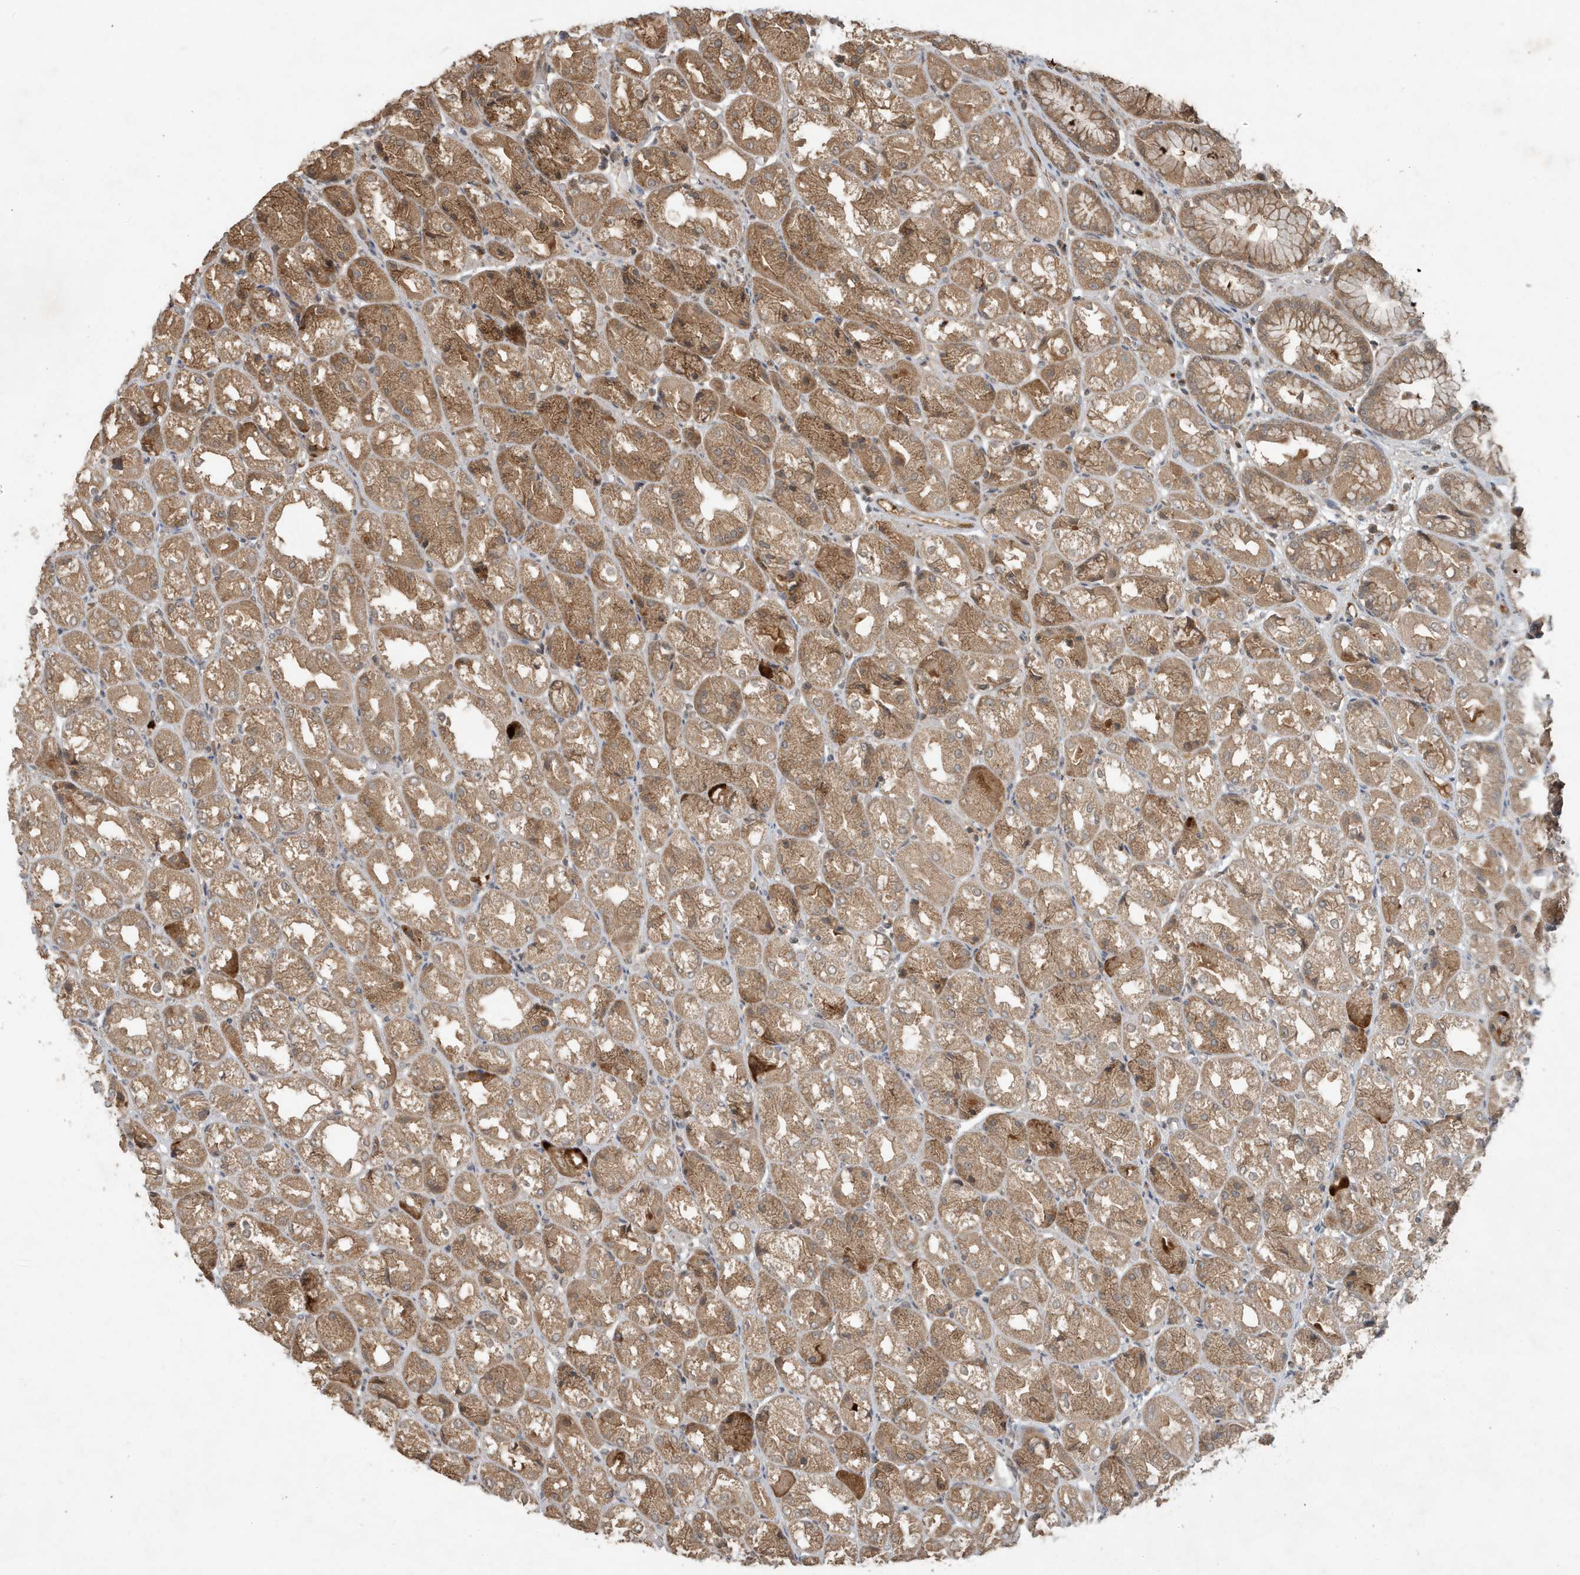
{"staining": {"intensity": "strong", "quantity": ">75%", "location": "cytoplasmic/membranous"}, "tissue": "stomach", "cell_type": "Glandular cells", "image_type": "normal", "snomed": [{"axis": "morphology", "description": "Normal tissue, NOS"}, {"axis": "topography", "description": "Stomach, upper"}], "caption": "IHC micrograph of benign stomach stained for a protein (brown), which reveals high levels of strong cytoplasmic/membranous expression in about >75% of glandular cells.", "gene": "ABCB9", "patient": {"sex": "male", "age": 72}}